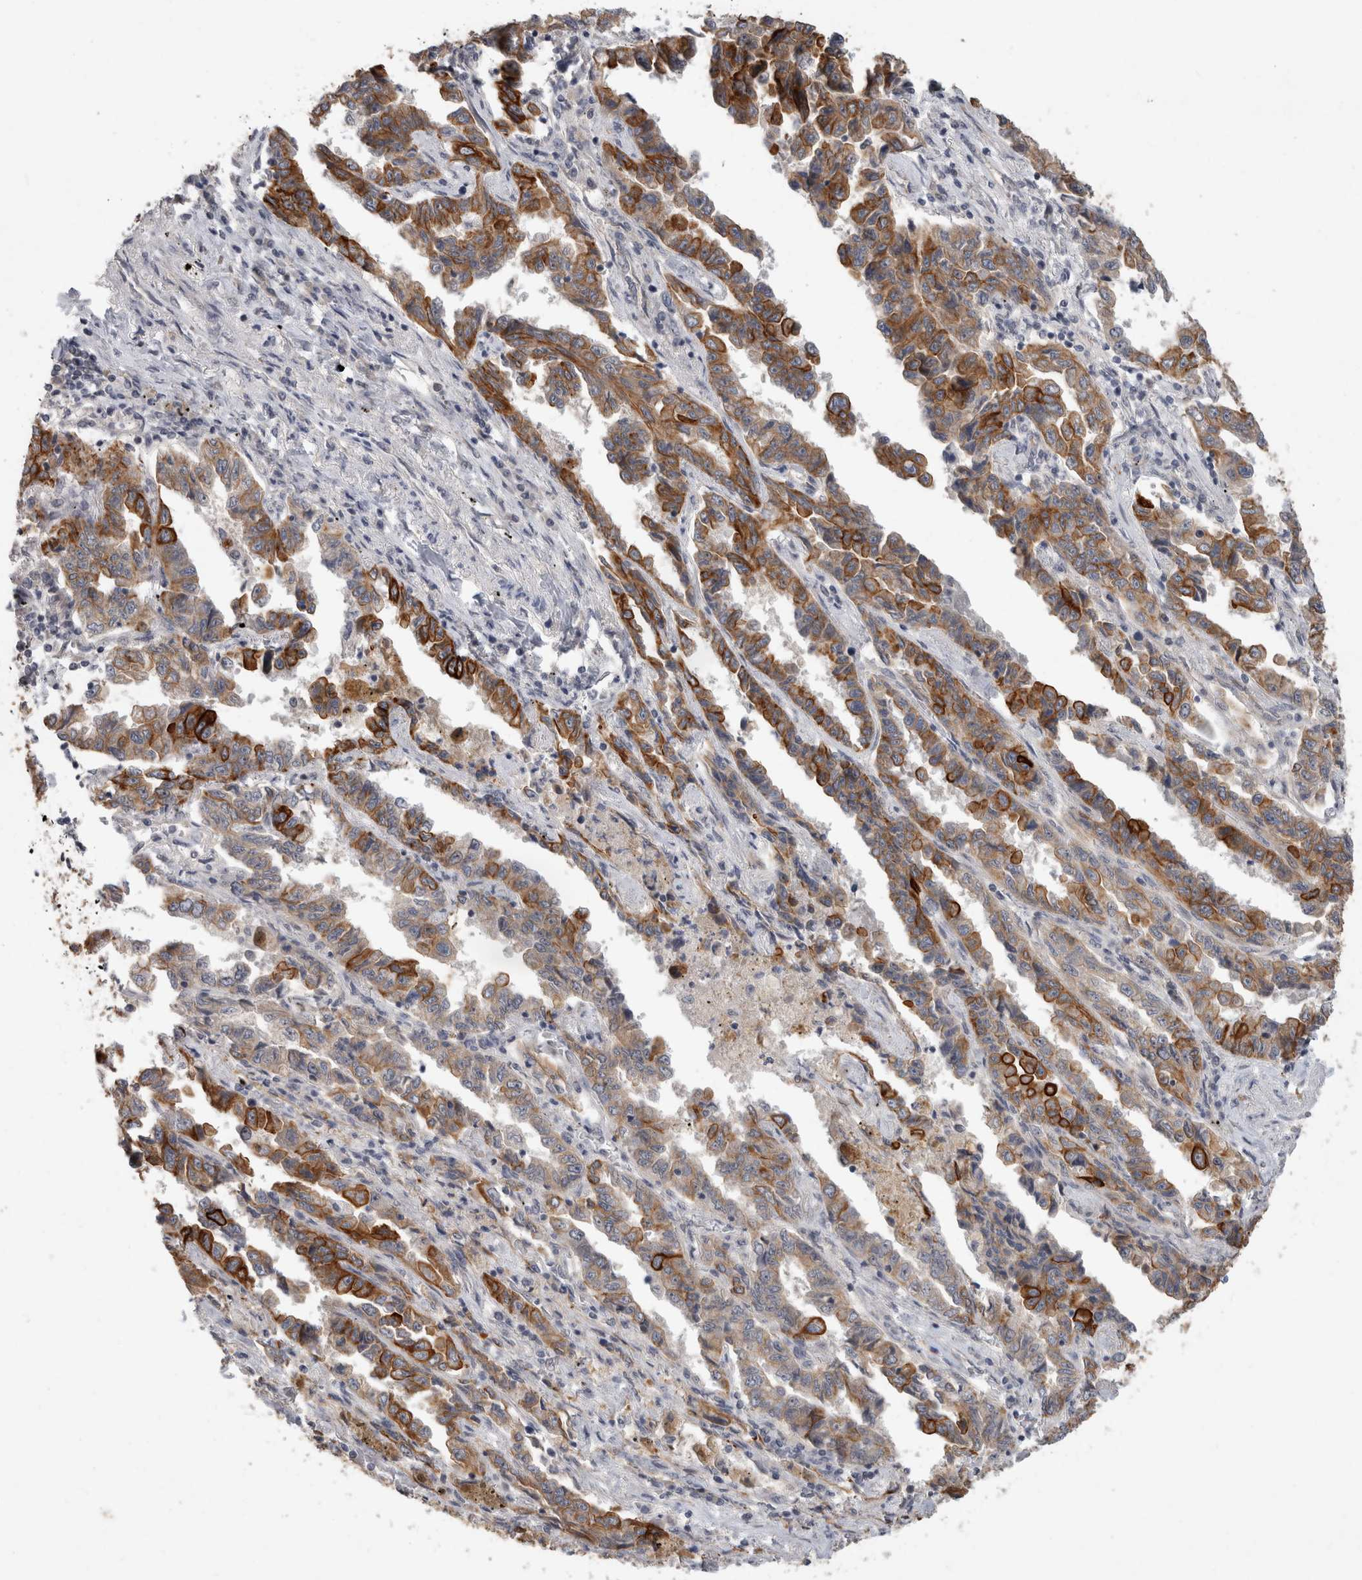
{"staining": {"intensity": "moderate", "quantity": ">75%", "location": "cytoplasmic/membranous"}, "tissue": "lung cancer", "cell_type": "Tumor cells", "image_type": "cancer", "snomed": [{"axis": "morphology", "description": "Adenocarcinoma, NOS"}, {"axis": "topography", "description": "Lung"}], "caption": "Lung cancer stained with a protein marker reveals moderate staining in tumor cells.", "gene": "CRISPLD1", "patient": {"sex": "female", "age": 51}}